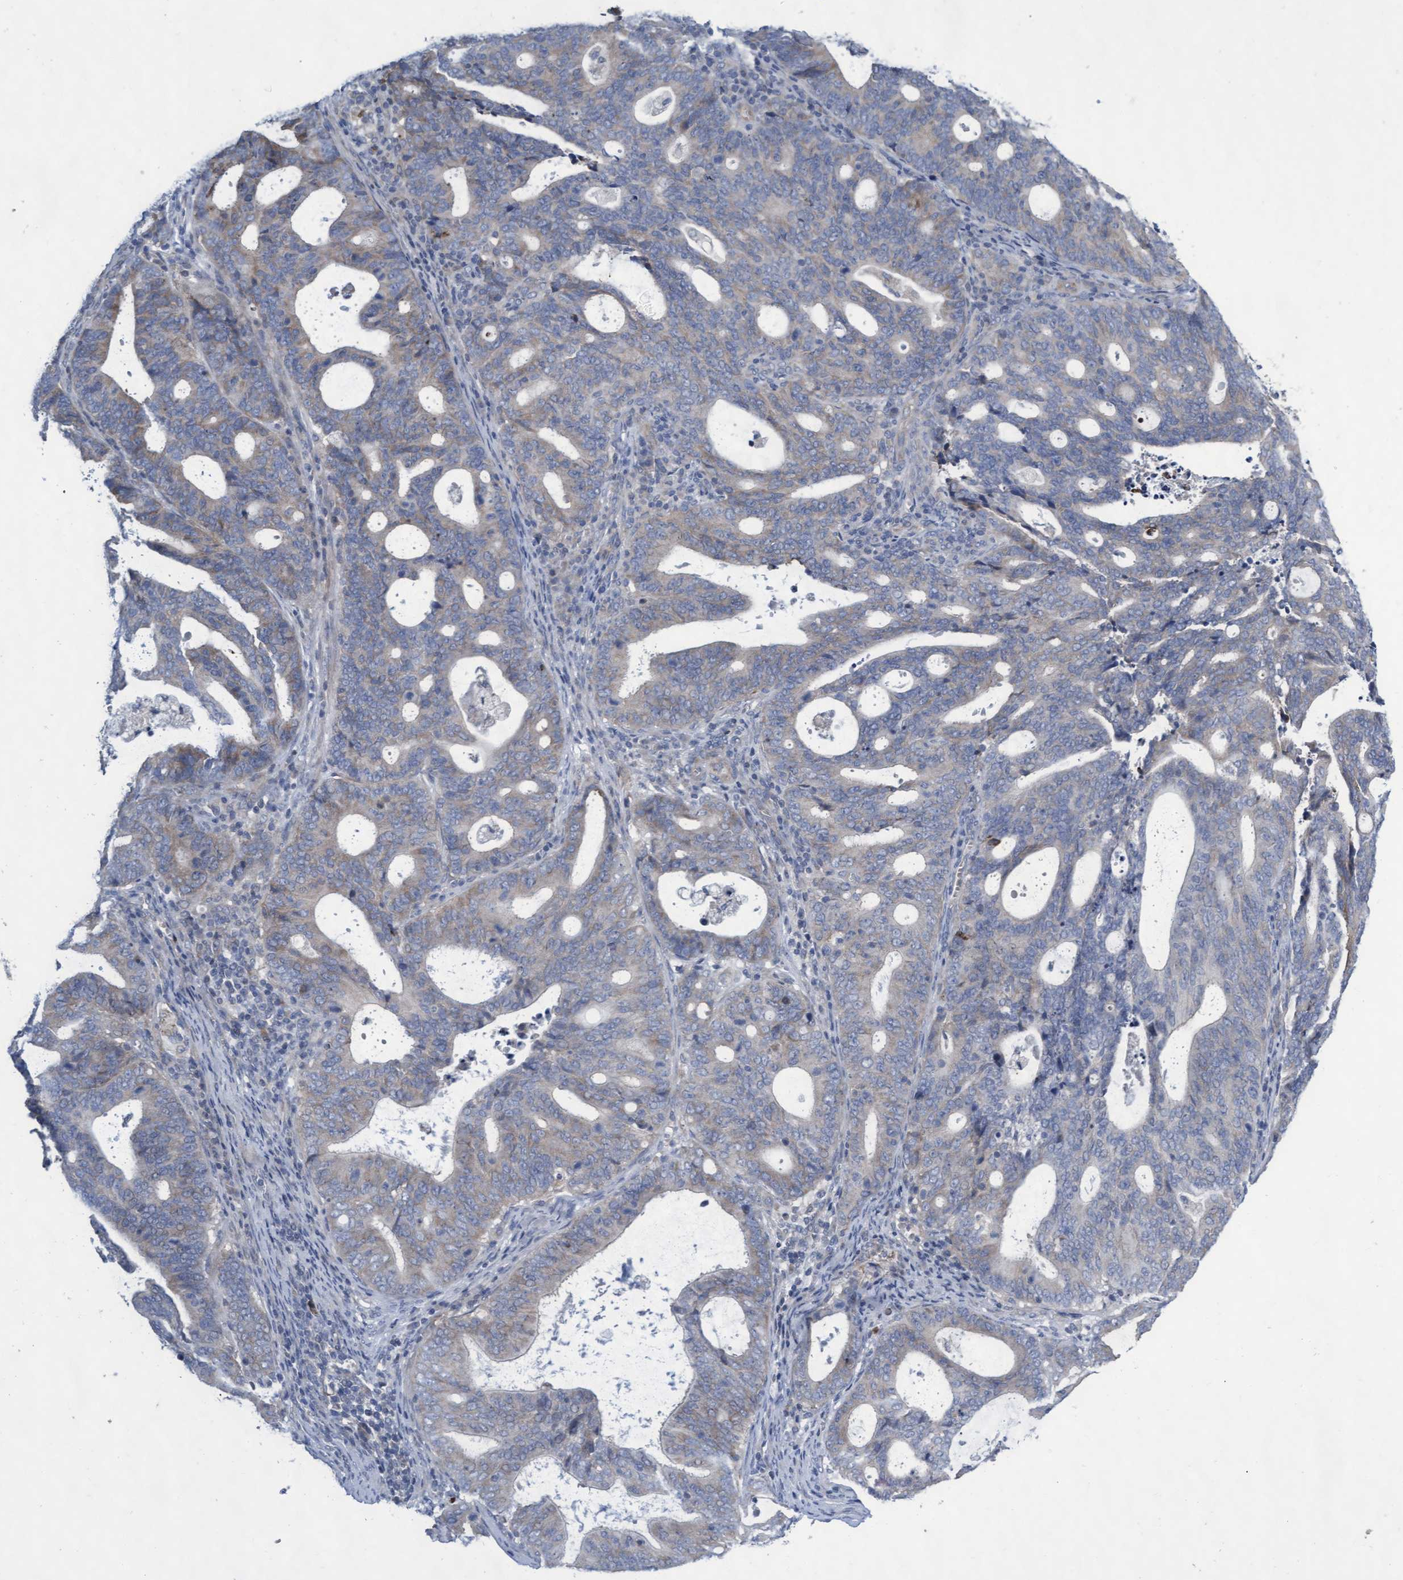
{"staining": {"intensity": "weak", "quantity": "25%-75%", "location": "cytoplasmic/membranous"}, "tissue": "endometrial cancer", "cell_type": "Tumor cells", "image_type": "cancer", "snomed": [{"axis": "morphology", "description": "Adenocarcinoma, NOS"}, {"axis": "topography", "description": "Uterus"}], "caption": "Immunohistochemistry (DAB (3,3'-diaminobenzidine)) staining of endometrial cancer (adenocarcinoma) exhibits weak cytoplasmic/membranous protein expression in about 25%-75% of tumor cells.", "gene": "ABCF2", "patient": {"sex": "female", "age": 83}}